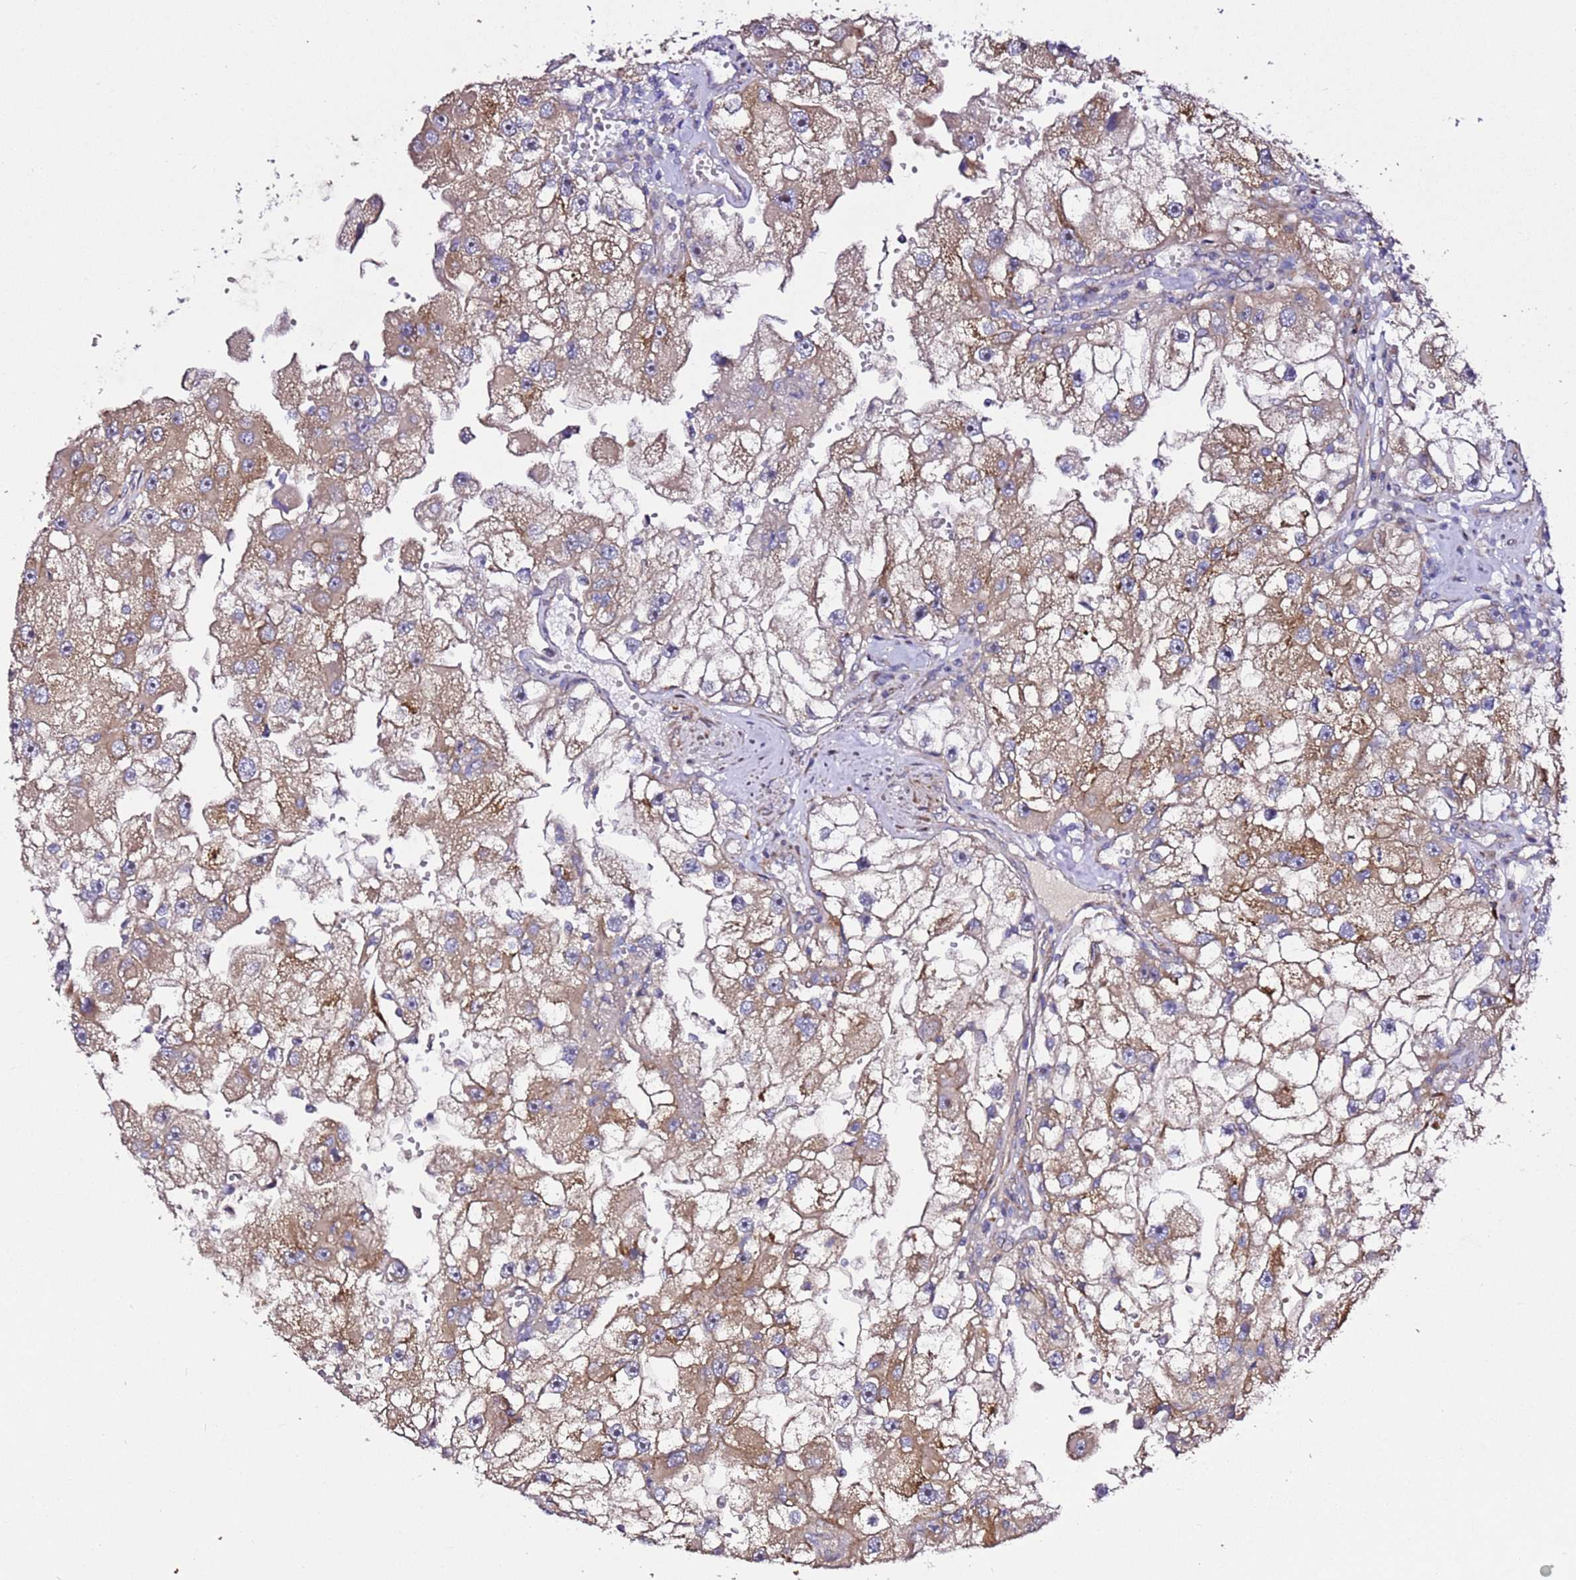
{"staining": {"intensity": "moderate", "quantity": ">75%", "location": "cytoplasmic/membranous"}, "tissue": "renal cancer", "cell_type": "Tumor cells", "image_type": "cancer", "snomed": [{"axis": "morphology", "description": "Adenocarcinoma, NOS"}, {"axis": "topography", "description": "Kidney"}], "caption": "The micrograph exhibits staining of renal adenocarcinoma, revealing moderate cytoplasmic/membranous protein staining (brown color) within tumor cells. Immunohistochemistry stains the protein of interest in brown and the nuclei are stained blue.", "gene": "PVRIG", "patient": {"sex": "male", "age": 63}}